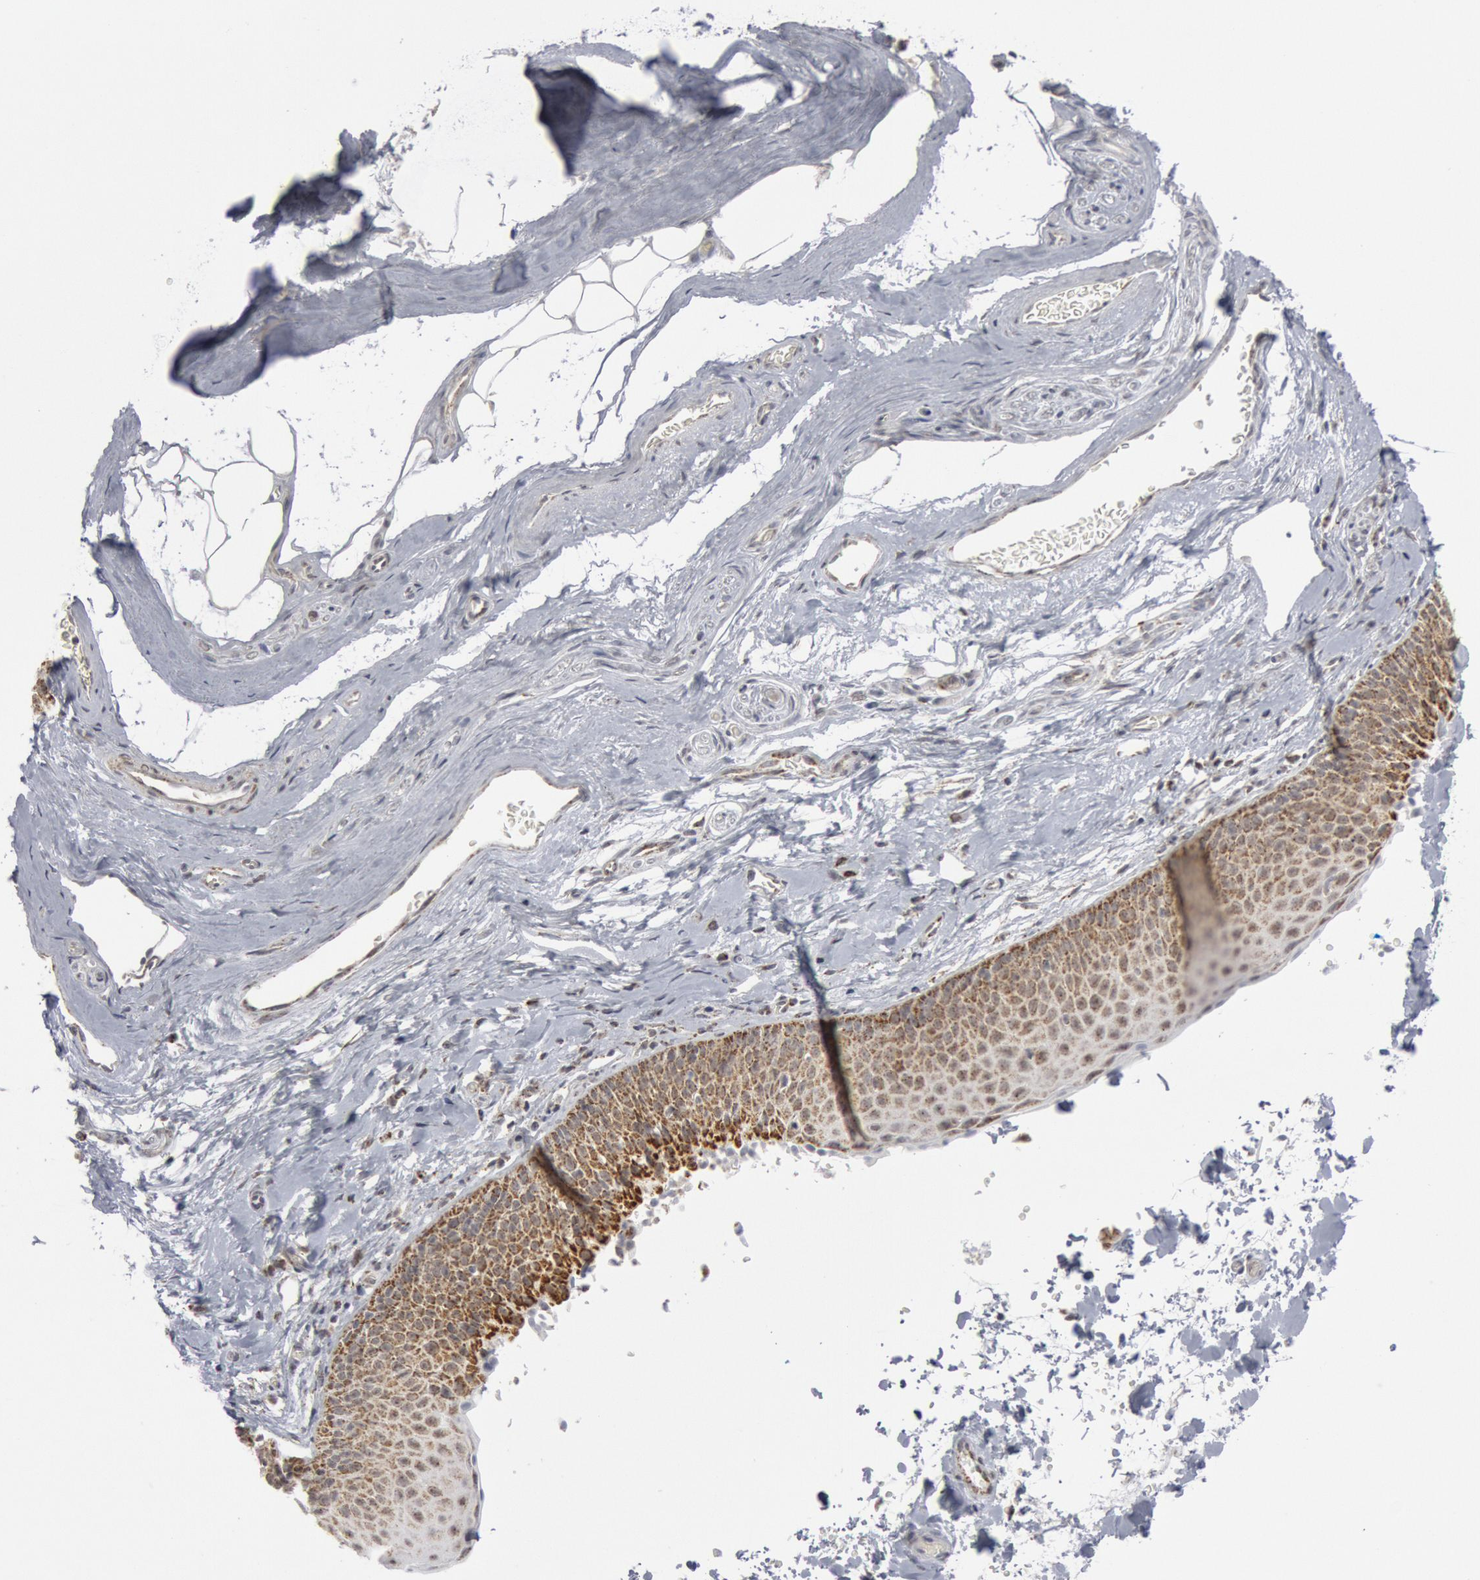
{"staining": {"intensity": "moderate", "quantity": ">75%", "location": "cytoplasmic/membranous"}, "tissue": "nasopharynx", "cell_type": "Respiratory epithelial cells", "image_type": "normal", "snomed": [{"axis": "morphology", "description": "Normal tissue, NOS"}, {"axis": "morphology", "description": "Inflammation, NOS"}, {"axis": "morphology", "description": "Malignant melanoma, Metastatic site"}, {"axis": "topography", "description": "Nasopharynx"}], "caption": "A photomicrograph showing moderate cytoplasmic/membranous positivity in about >75% of respiratory epithelial cells in benign nasopharynx, as visualized by brown immunohistochemical staining.", "gene": "CASP9", "patient": {"sex": "female", "age": 55}}